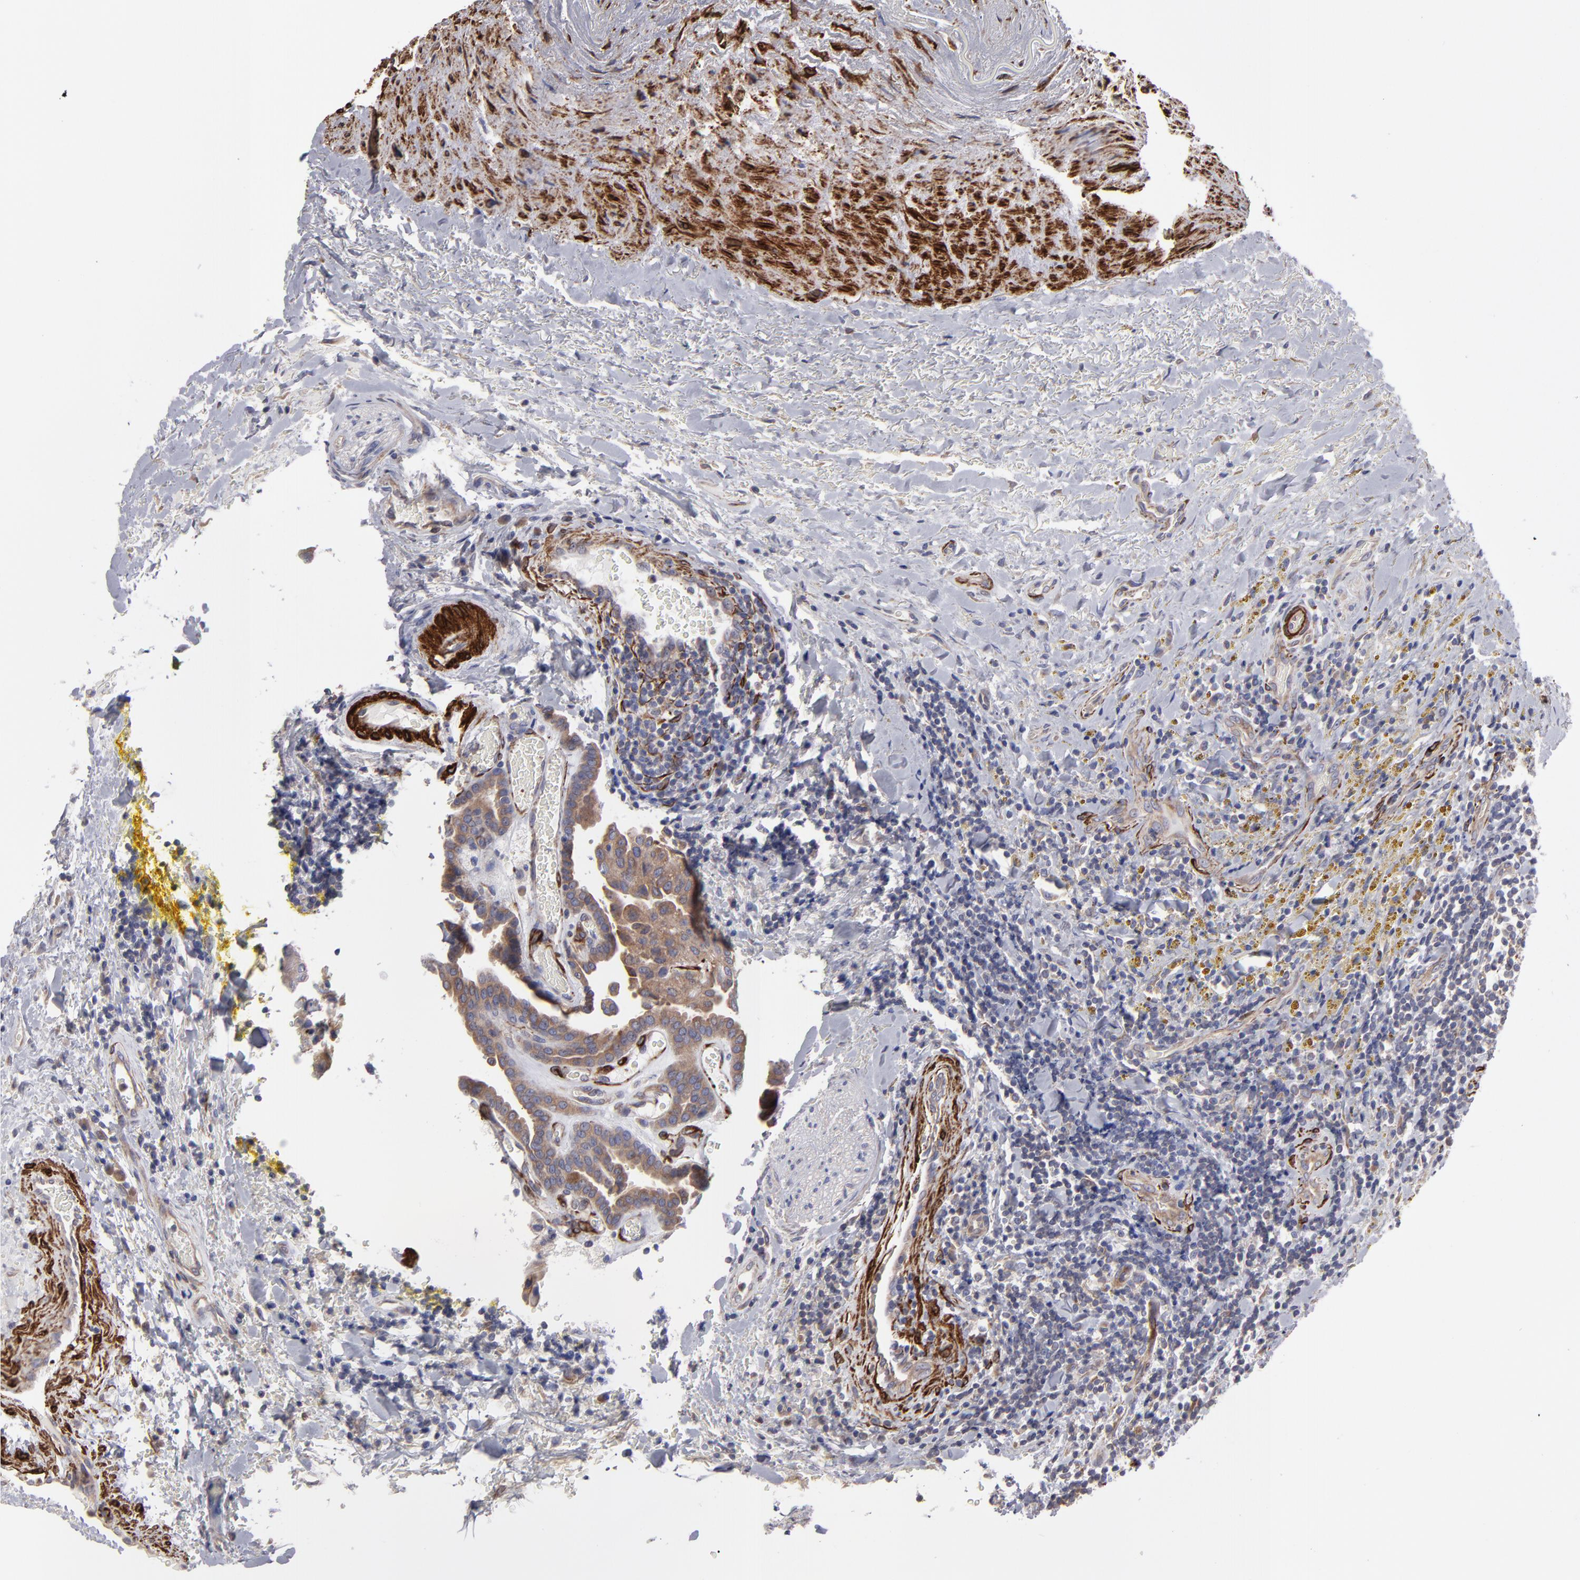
{"staining": {"intensity": "moderate", "quantity": ">75%", "location": "cytoplasmic/membranous"}, "tissue": "thyroid cancer", "cell_type": "Tumor cells", "image_type": "cancer", "snomed": [{"axis": "morphology", "description": "Papillary adenocarcinoma, NOS"}, {"axis": "topography", "description": "Thyroid gland"}], "caption": "This histopathology image reveals thyroid cancer (papillary adenocarcinoma) stained with IHC to label a protein in brown. The cytoplasmic/membranous of tumor cells show moderate positivity for the protein. Nuclei are counter-stained blue.", "gene": "SLMAP", "patient": {"sex": "male", "age": 87}}